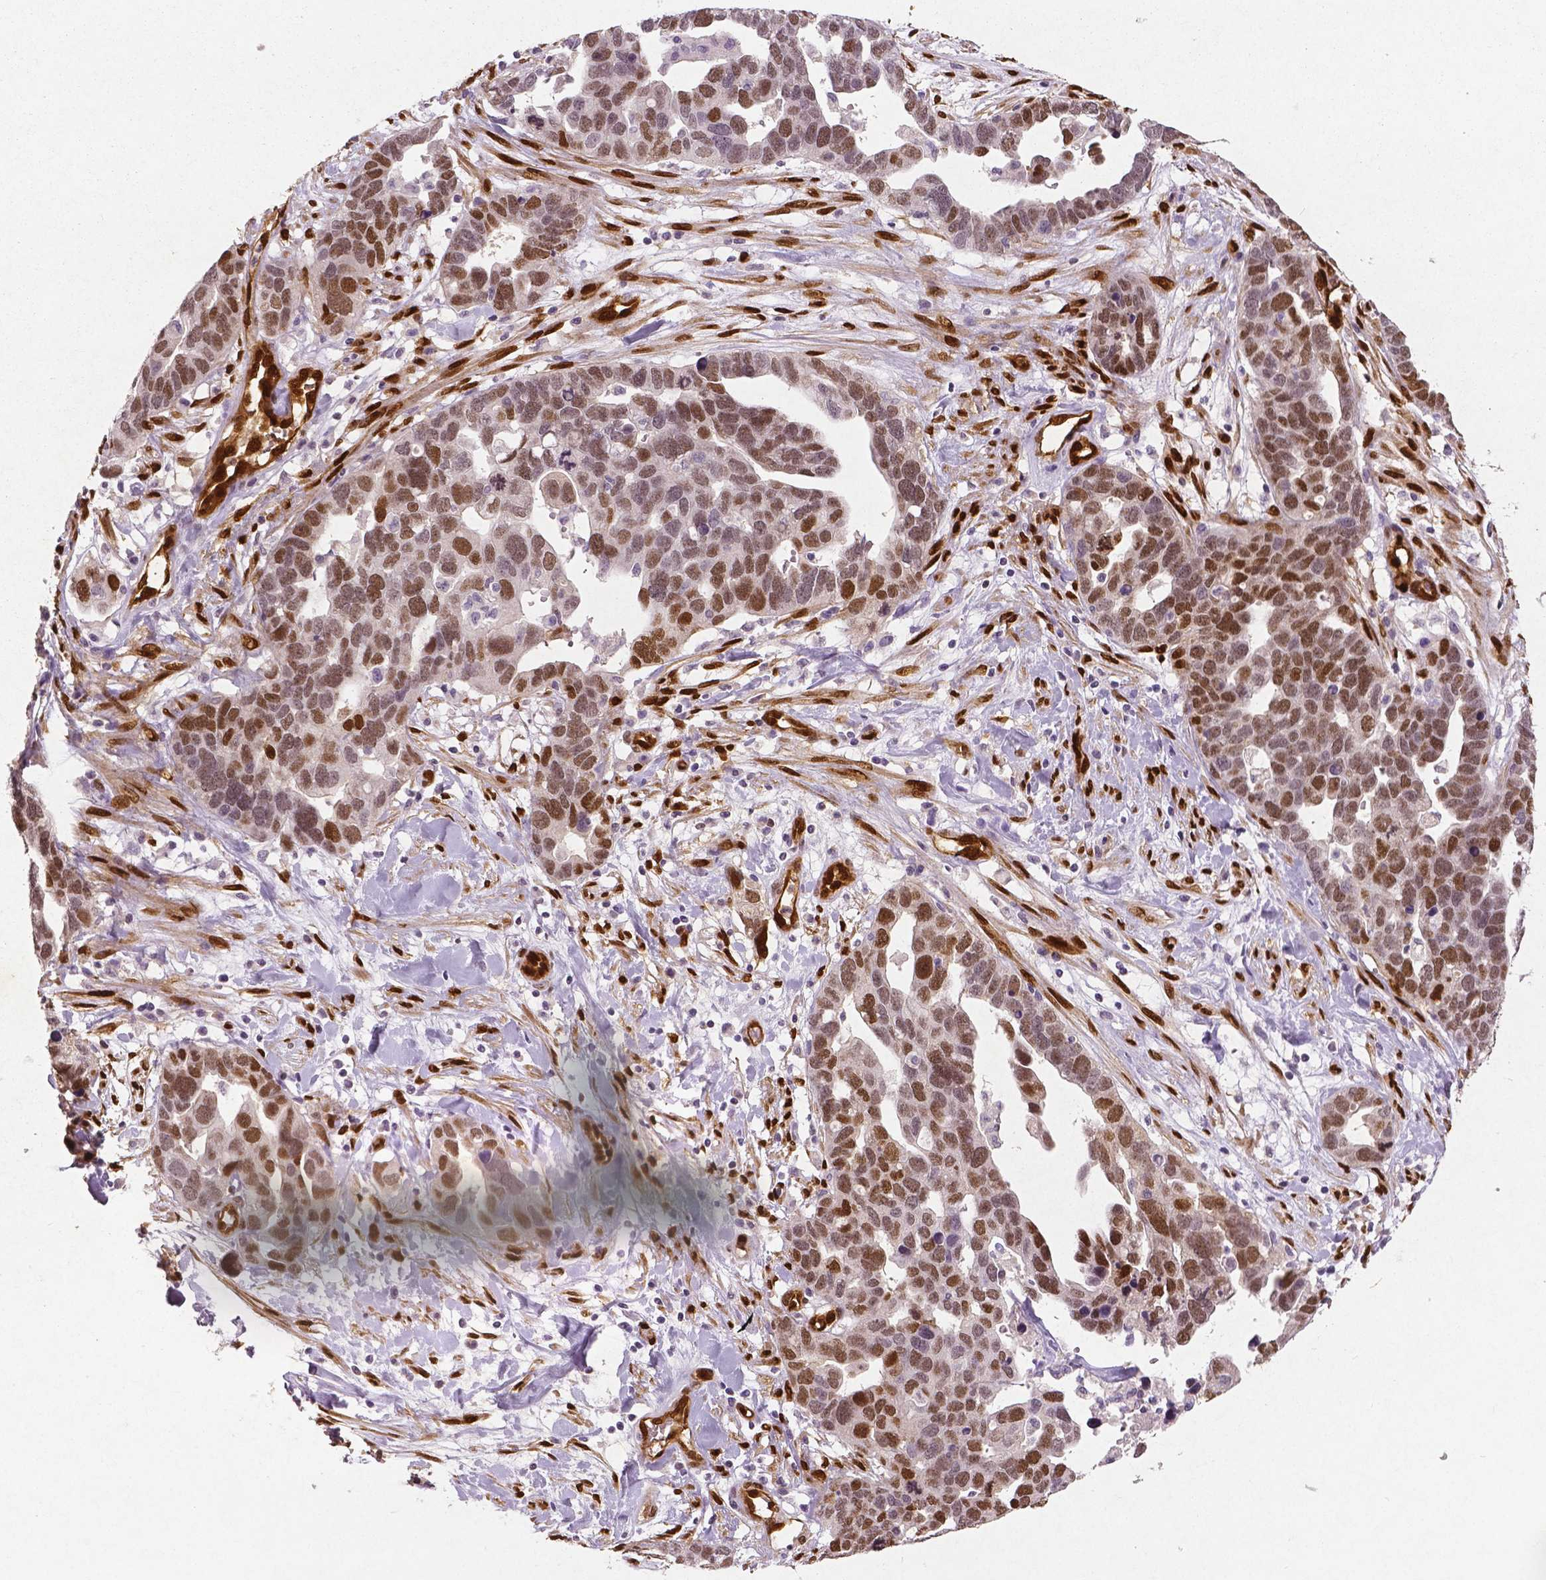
{"staining": {"intensity": "moderate", "quantity": ">75%", "location": "cytoplasmic/membranous,nuclear"}, "tissue": "ovarian cancer", "cell_type": "Tumor cells", "image_type": "cancer", "snomed": [{"axis": "morphology", "description": "Cystadenocarcinoma, serous, NOS"}, {"axis": "topography", "description": "Ovary"}], "caption": "Moderate cytoplasmic/membranous and nuclear expression for a protein is present in approximately >75% of tumor cells of ovarian cancer (serous cystadenocarcinoma) using IHC.", "gene": "WWTR1", "patient": {"sex": "female", "age": 54}}